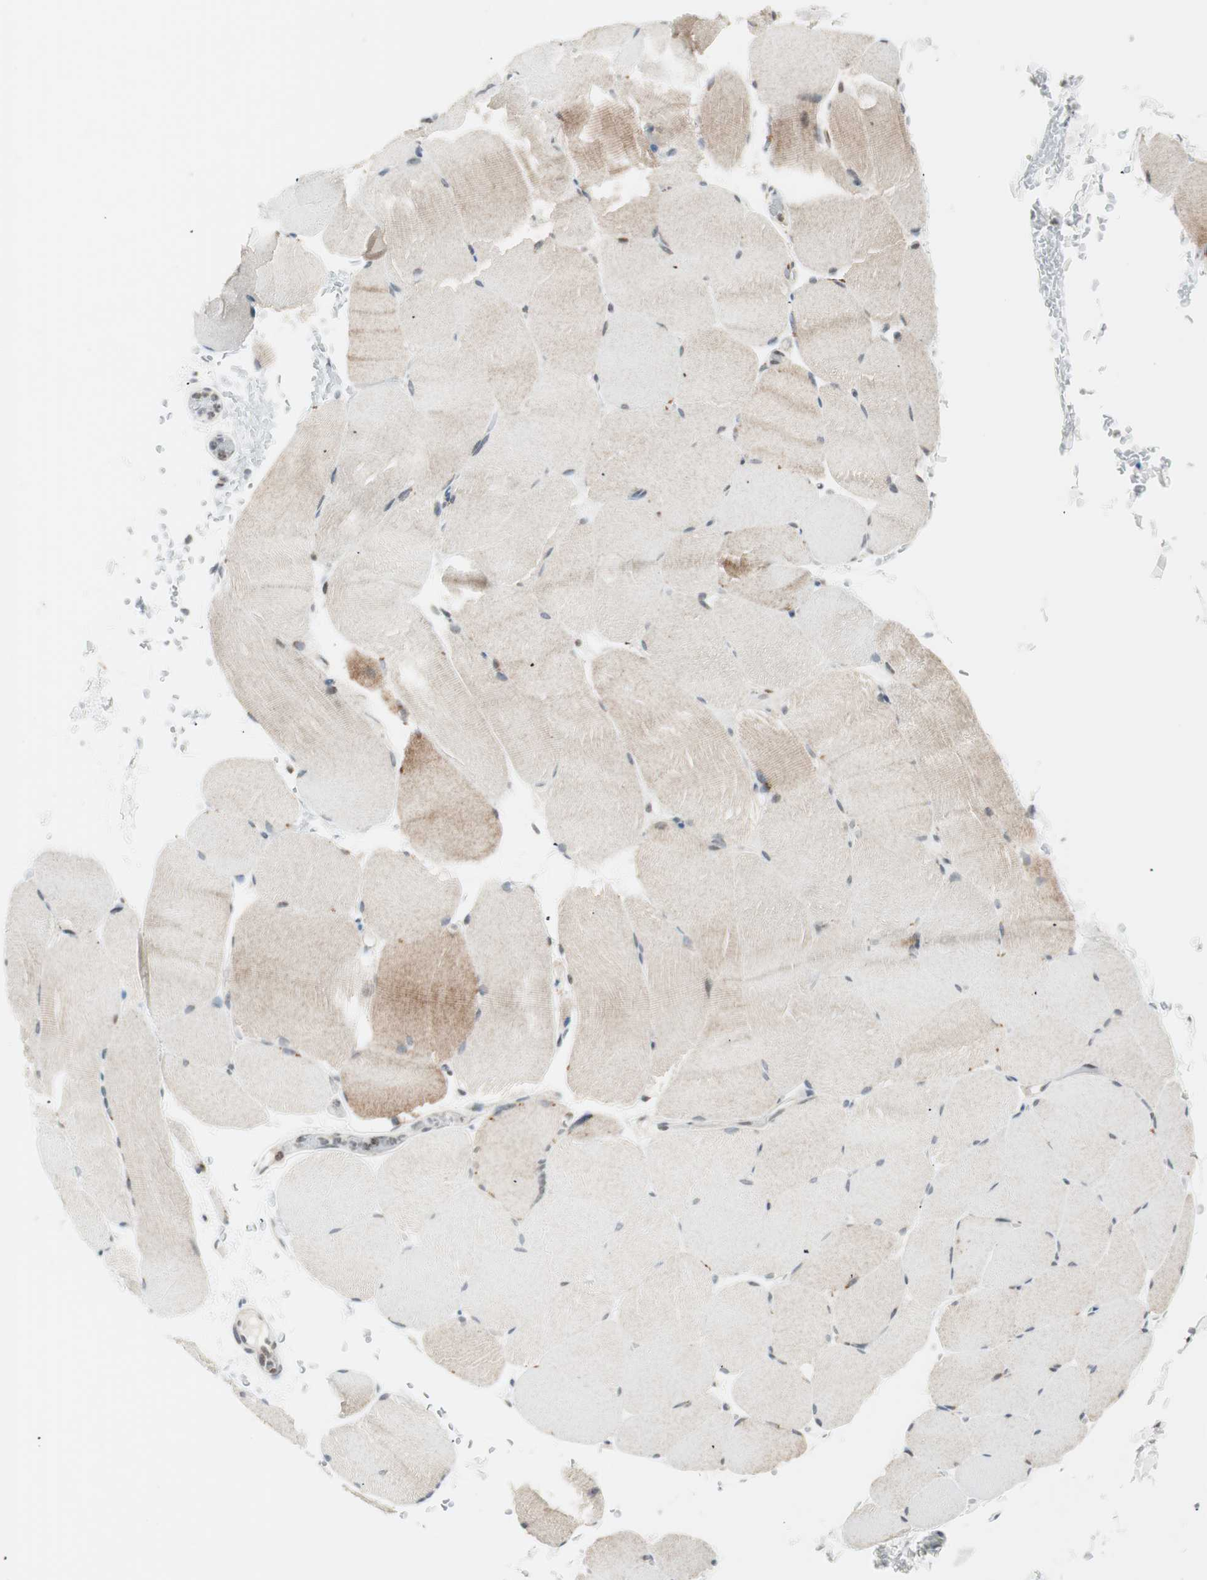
{"staining": {"intensity": "moderate", "quantity": "25%-75%", "location": "cytoplasmic/membranous"}, "tissue": "skeletal muscle", "cell_type": "Myocytes", "image_type": "normal", "snomed": [{"axis": "morphology", "description": "Normal tissue, NOS"}, {"axis": "topography", "description": "Skeletal muscle"}, {"axis": "topography", "description": "Parathyroid gland"}], "caption": "Normal skeletal muscle was stained to show a protein in brown. There is medium levels of moderate cytoplasmic/membranous positivity in about 25%-75% of myocytes.", "gene": "TPT1", "patient": {"sex": "female", "age": 37}}